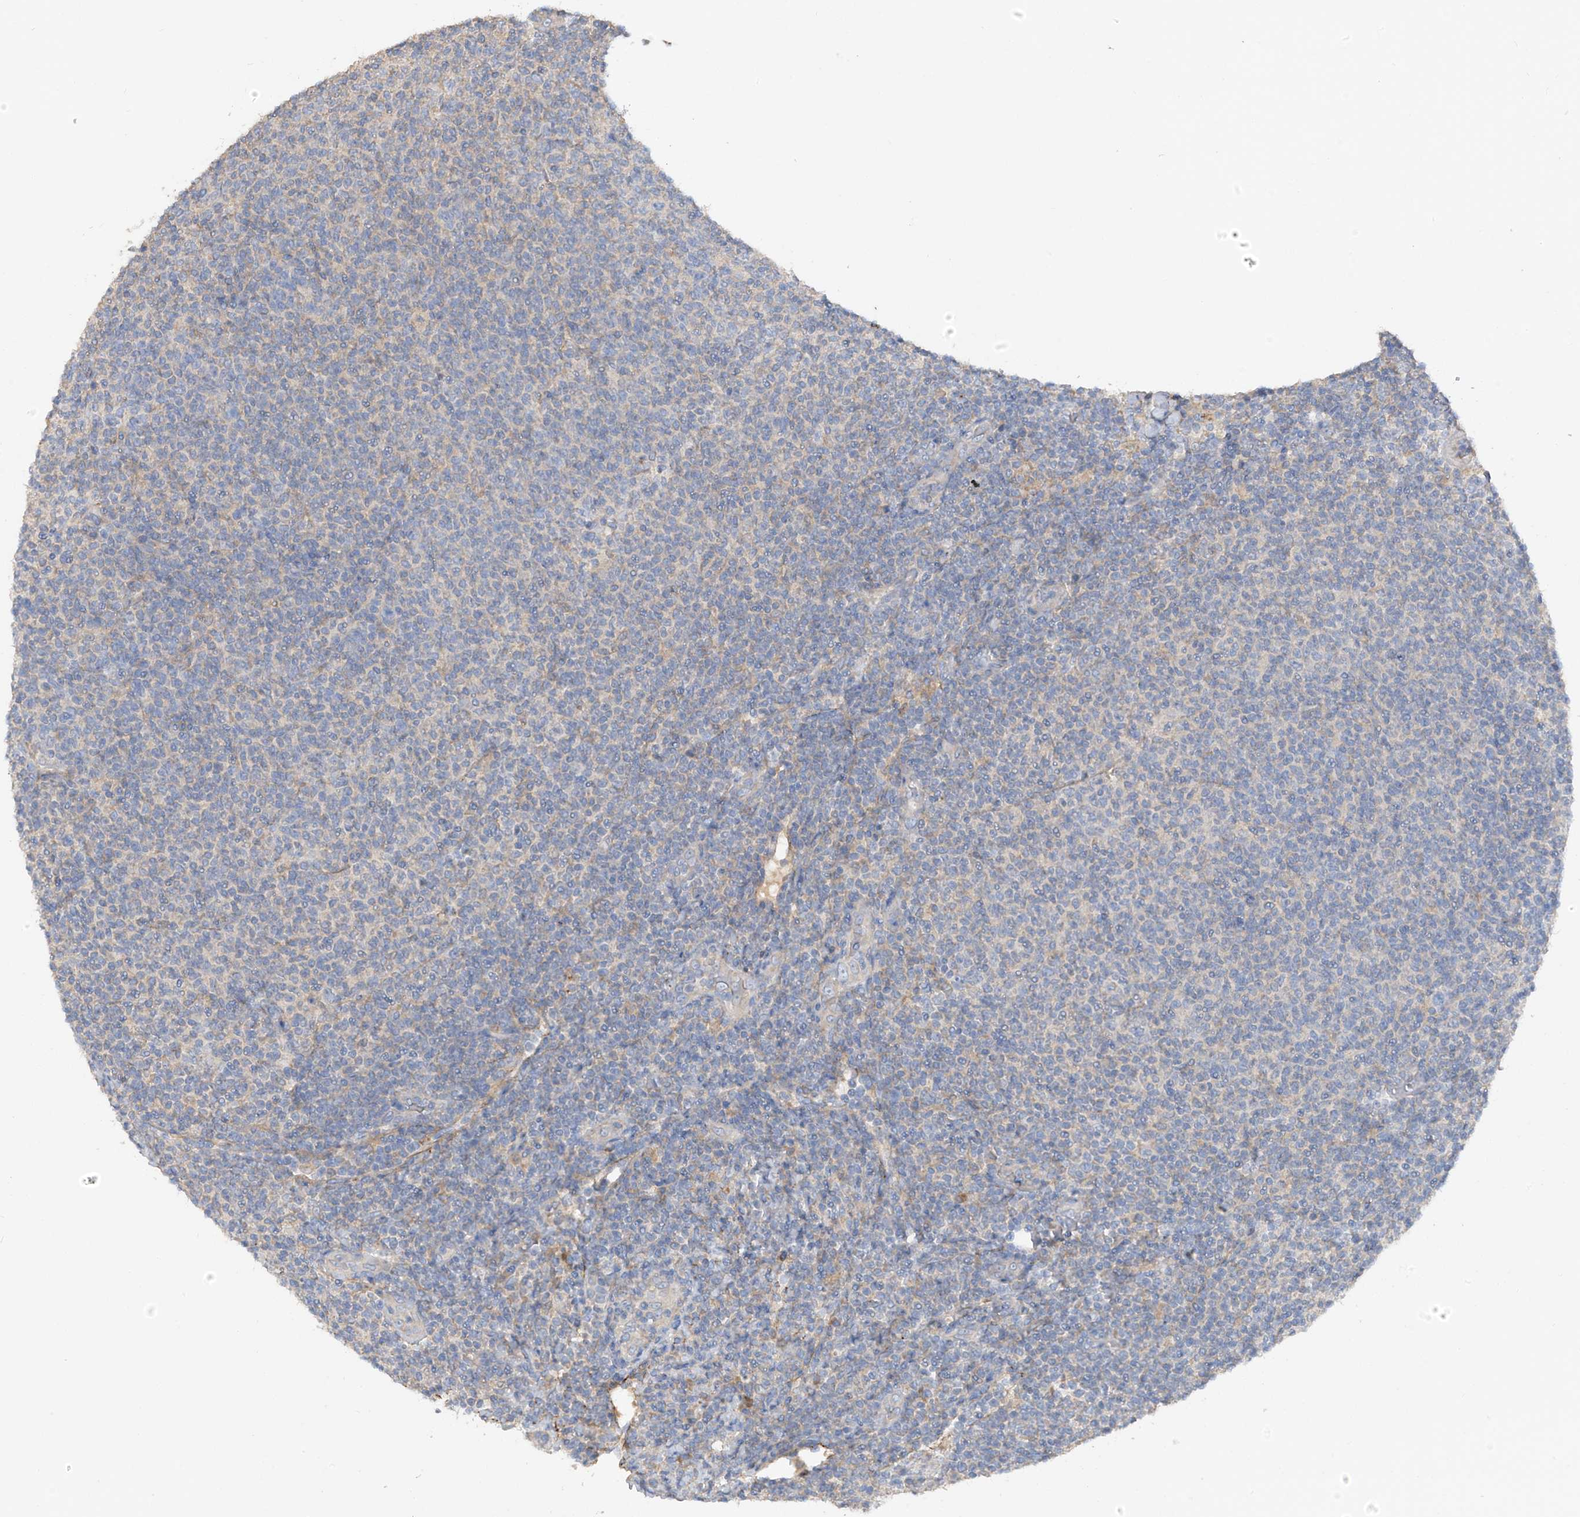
{"staining": {"intensity": "negative", "quantity": "none", "location": "none"}, "tissue": "lymphoma", "cell_type": "Tumor cells", "image_type": "cancer", "snomed": [{"axis": "morphology", "description": "Malignant lymphoma, non-Hodgkin's type, Low grade"}, {"axis": "topography", "description": "Lymph node"}], "caption": "Immunohistochemistry (IHC) micrograph of human low-grade malignant lymphoma, non-Hodgkin's type stained for a protein (brown), which shows no expression in tumor cells.", "gene": "GALNTL6", "patient": {"sex": "male", "age": 66}}